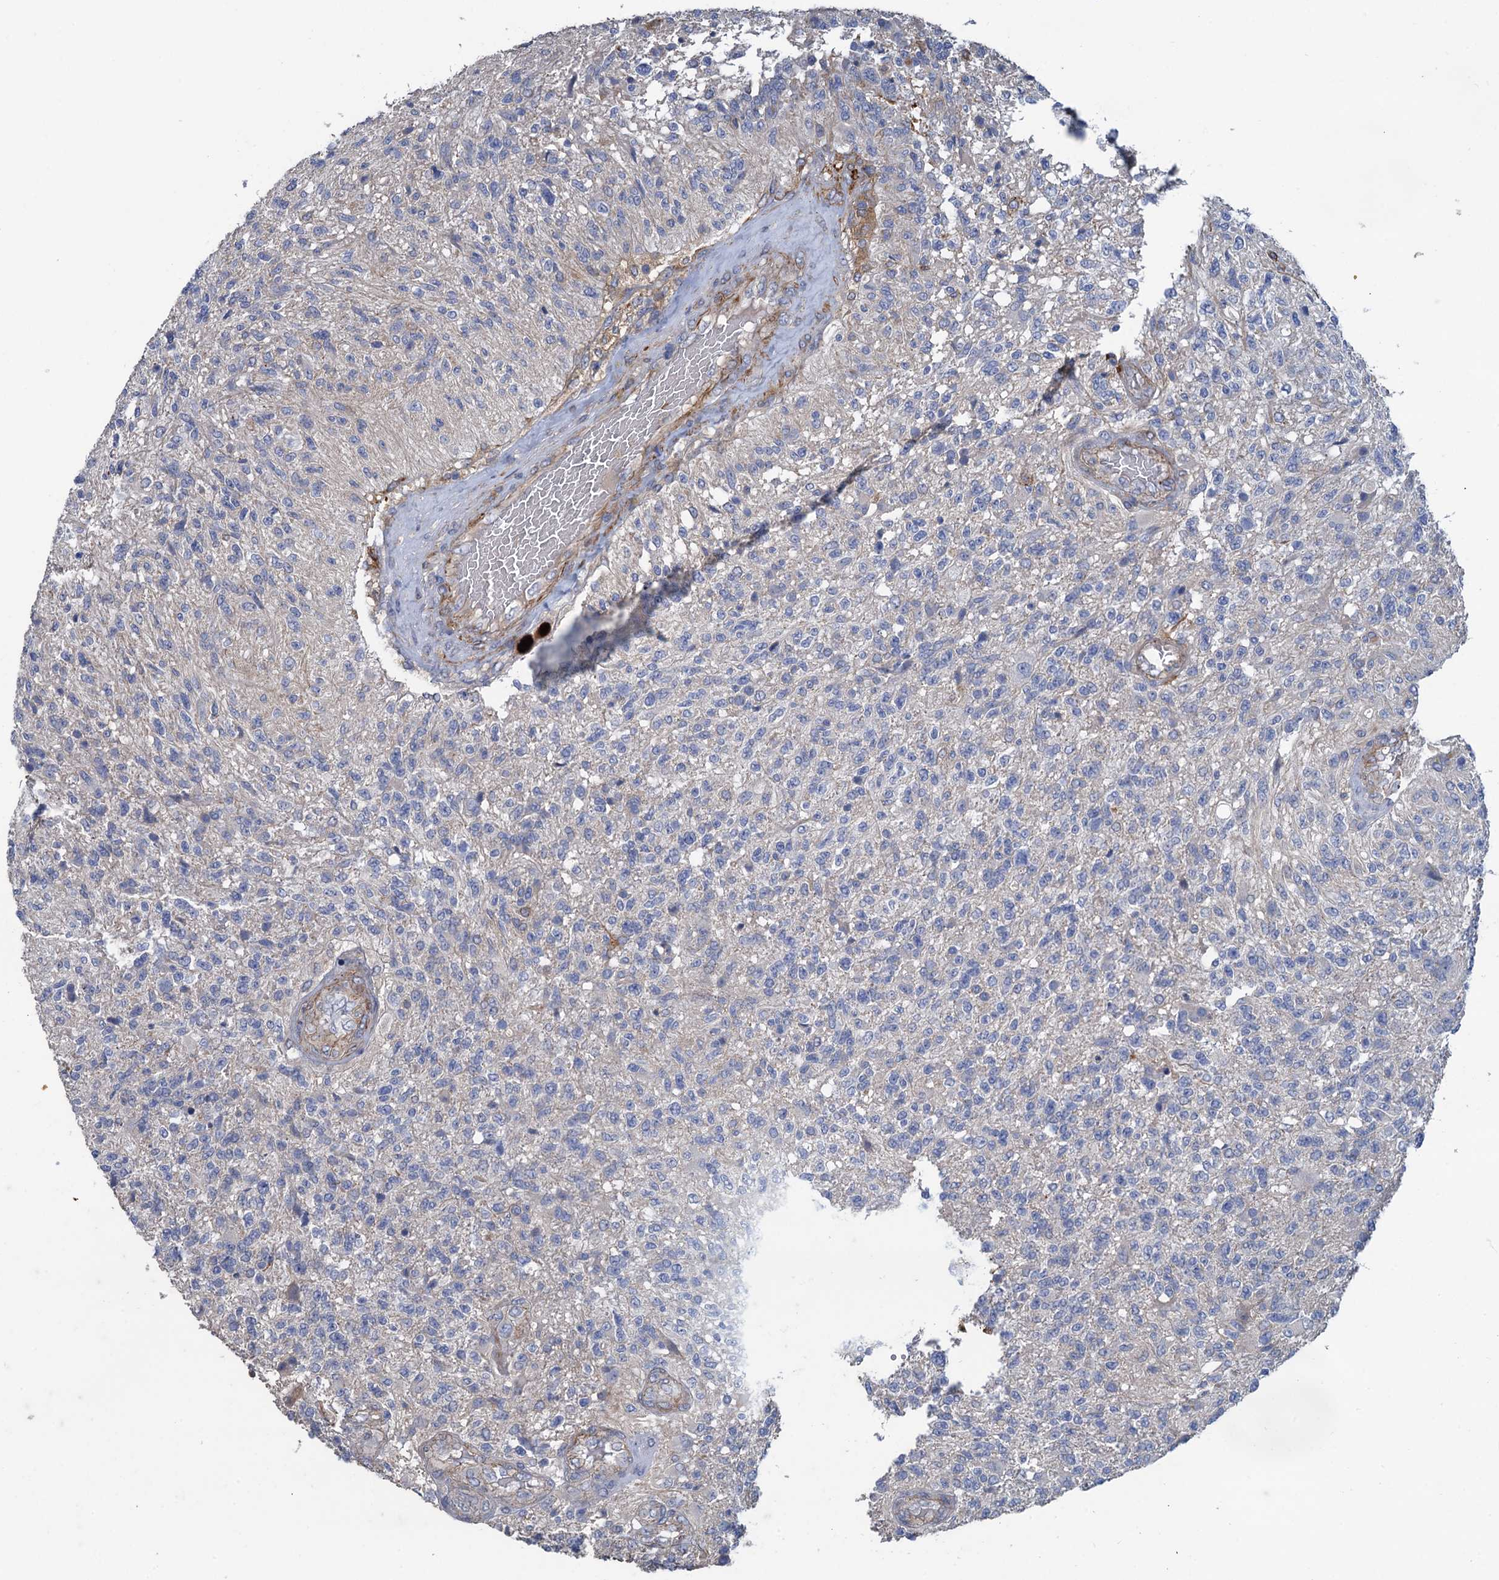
{"staining": {"intensity": "negative", "quantity": "none", "location": "none"}, "tissue": "glioma", "cell_type": "Tumor cells", "image_type": "cancer", "snomed": [{"axis": "morphology", "description": "Glioma, malignant, High grade"}, {"axis": "topography", "description": "Brain"}], "caption": "The histopathology image demonstrates no staining of tumor cells in malignant glioma (high-grade).", "gene": "SMCO3", "patient": {"sex": "male", "age": 56}}